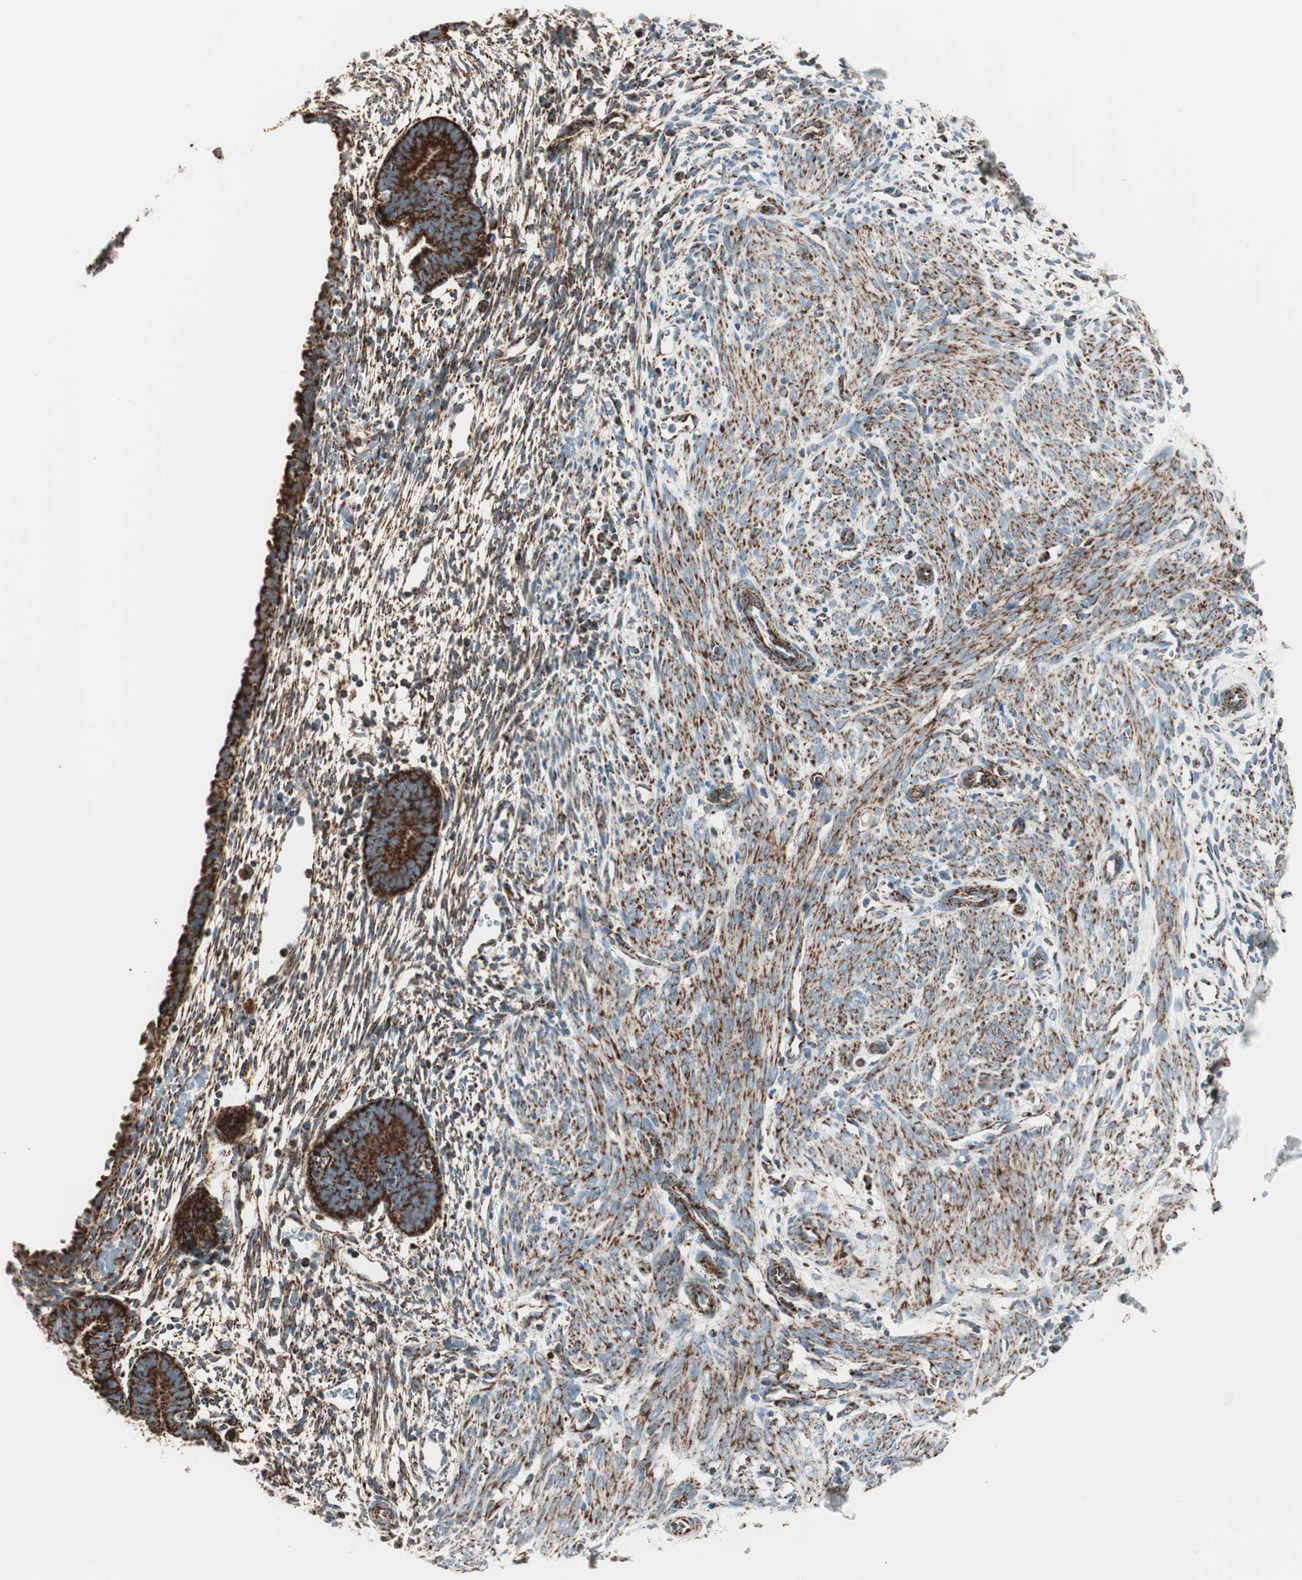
{"staining": {"intensity": "strong", "quantity": ">75%", "location": "cytoplasmic/membranous"}, "tissue": "endometrium", "cell_type": "Cells in endometrial stroma", "image_type": "normal", "snomed": [{"axis": "morphology", "description": "Normal tissue, NOS"}, {"axis": "morphology", "description": "Atrophy, NOS"}, {"axis": "topography", "description": "Uterus"}, {"axis": "topography", "description": "Endometrium"}], "caption": "Strong cytoplasmic/membranous staining for a protein is identified in about >75% of cells in endometrial stroma of unremarkable endometrium using IHC.", "gene": "TOMM22", "patient": {"sex": "female", "age": 68}}